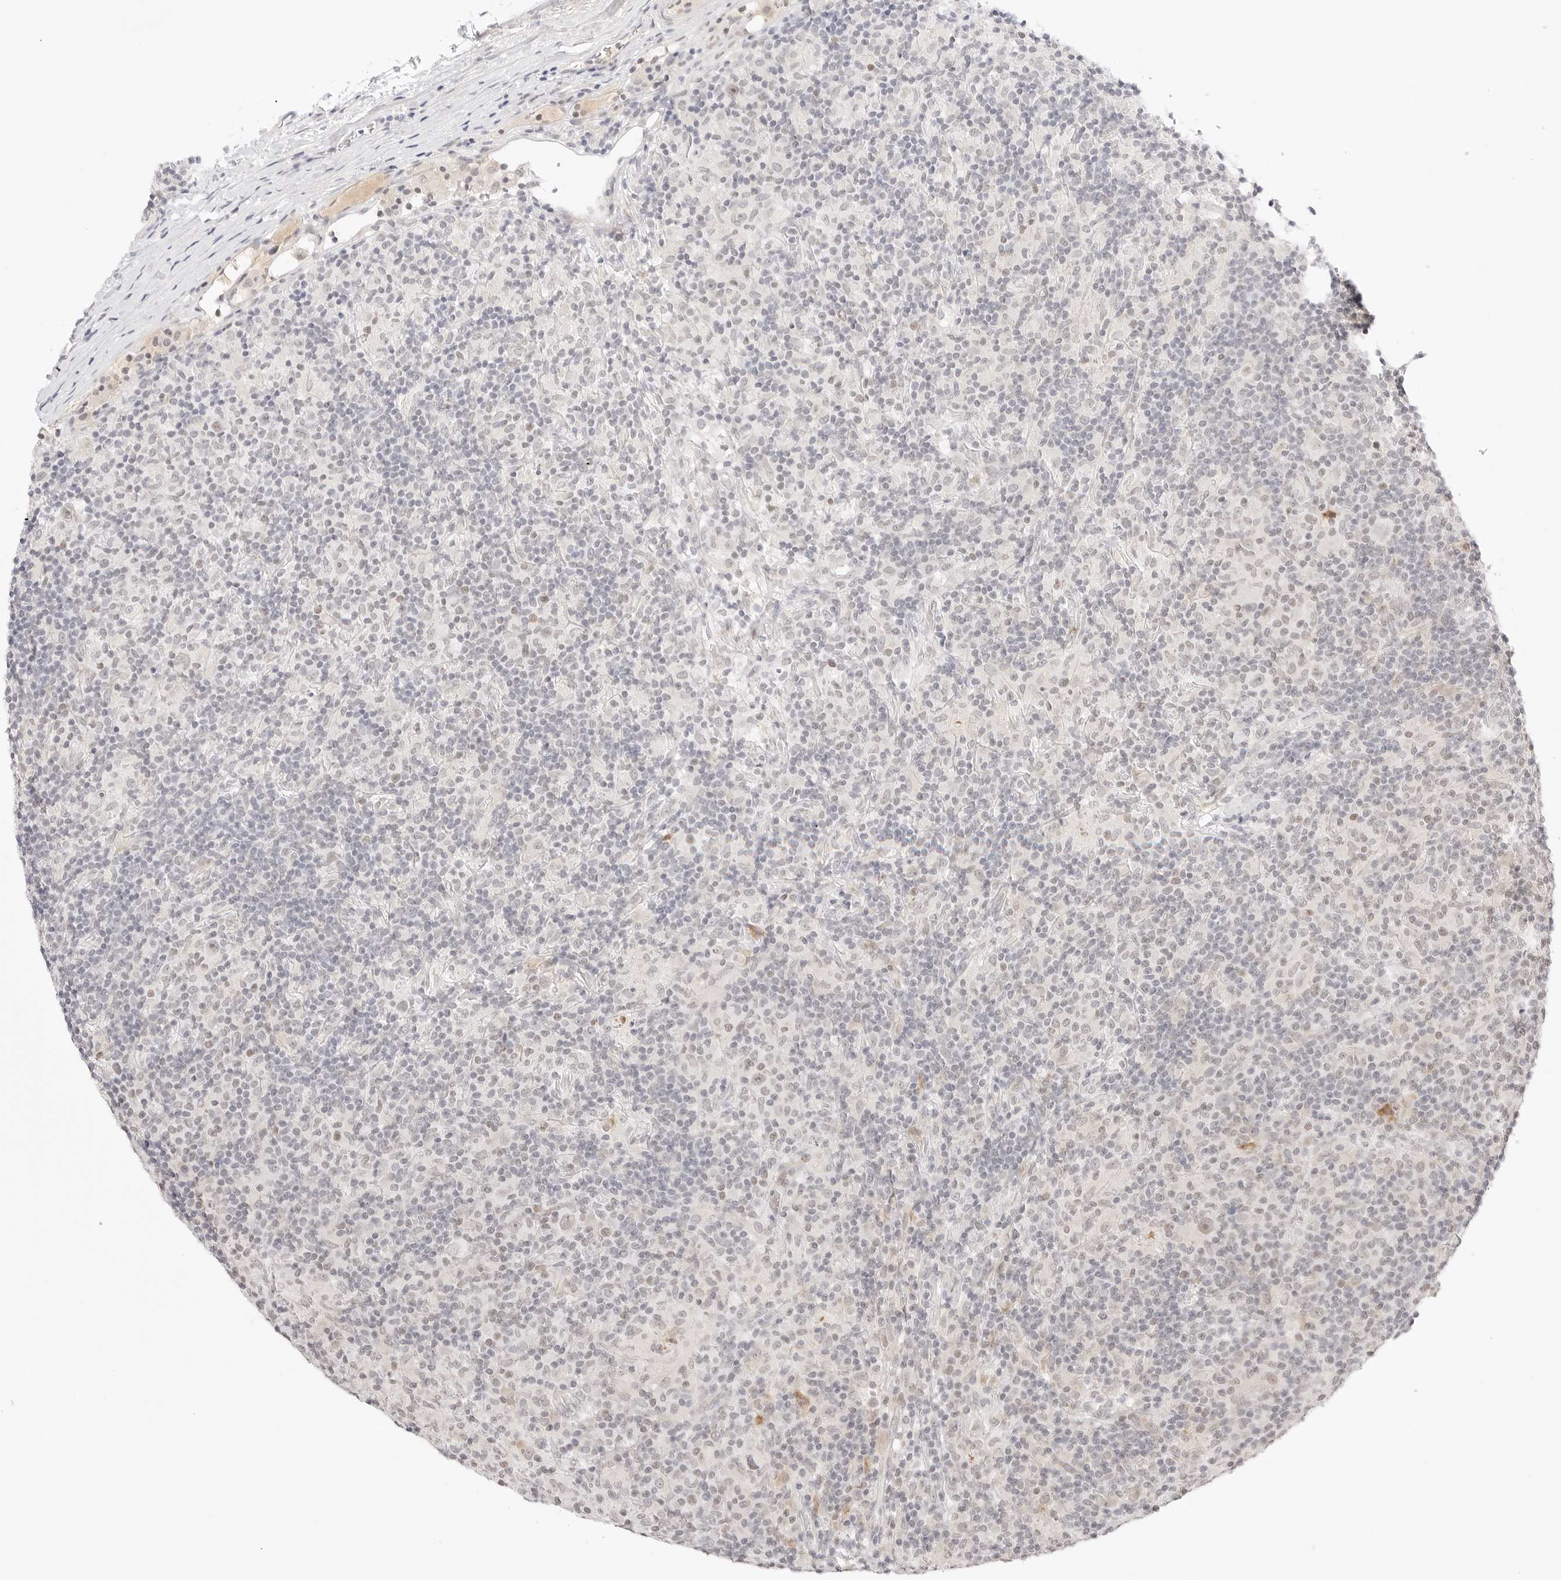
{"staining": {"intensity": "negative", "quantity": "none", "location": "none"}, "tissue": "lymphoma", "cell_type": "Tumor cells", "image_type": "cancer", "snomed": [{"axis": "morphology", "description": "Hodgkin's disease, NOS"}, {"axis": "topography", "description": "Lymph node"}], "caption": "An image of human lymphoma is negative for staining in tumor cells. (DAB (3,3'-diaminobenzidine) immunohistochemistry, high magnification).", "gene": "XKR4", "patient": {"sex": "male", "age": 70}}